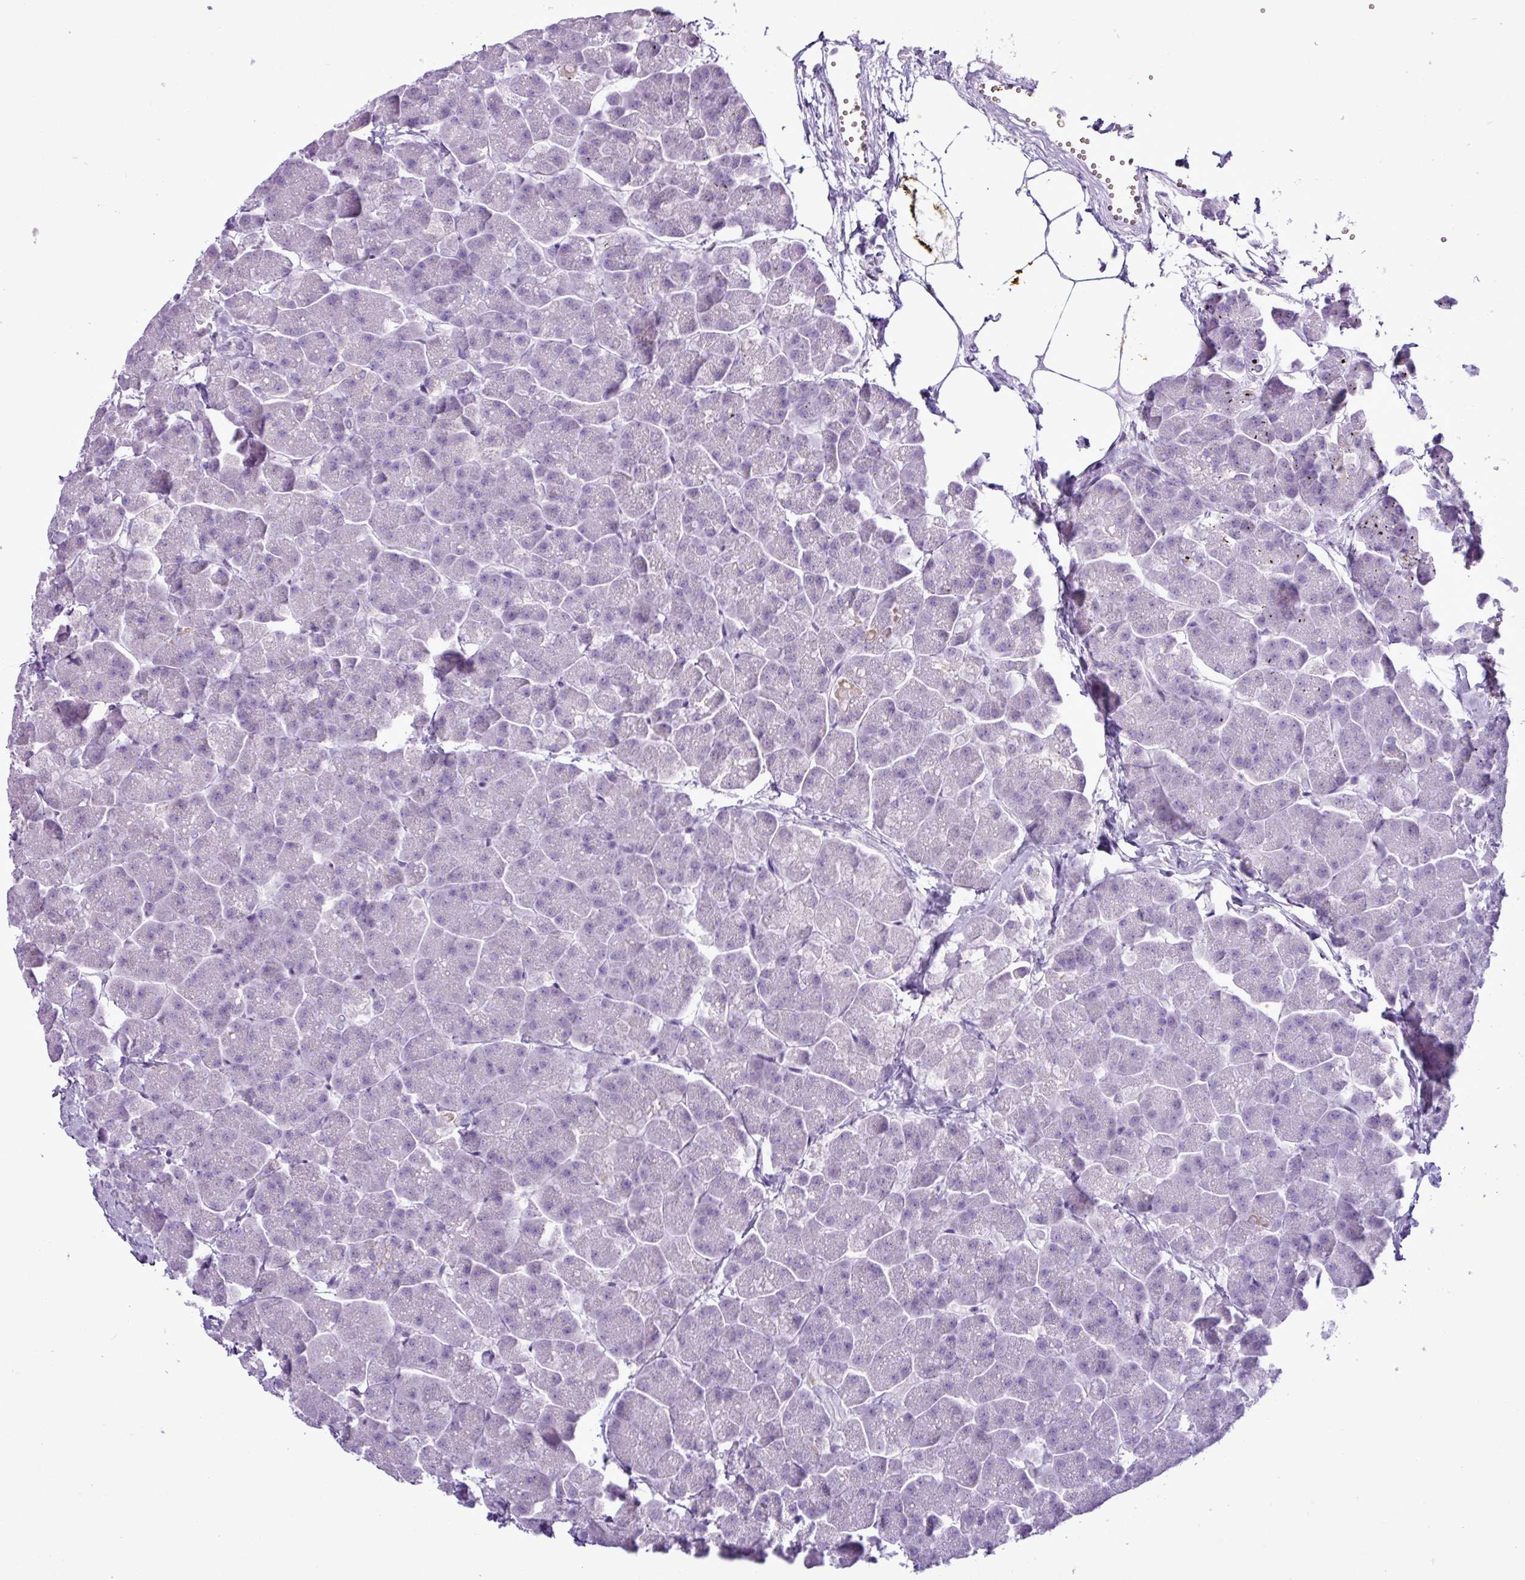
{"staining": {"intensity": "negative", "quantity": "none", "location": "none"}, "tissue": "pancreas", "cell_type": "Exocrine glandular cells", "image_type": "normal", "snomed": [{"axis": "morphology", "description": "Normal tissue, NOS"}, {"axis": "topography", "description": "Pancreas"}, {"axis": "topography", "description": "Peripheral nerve tissue"}], "caption": "Immunohistochemistry micrograph of unremarkable pancreas: pancreas stained with DAB reveals no significant protein staining in exocrine glandular cells.", "gene": "ALDH3A1", "patient": {"sex": "male", "age": 54}}